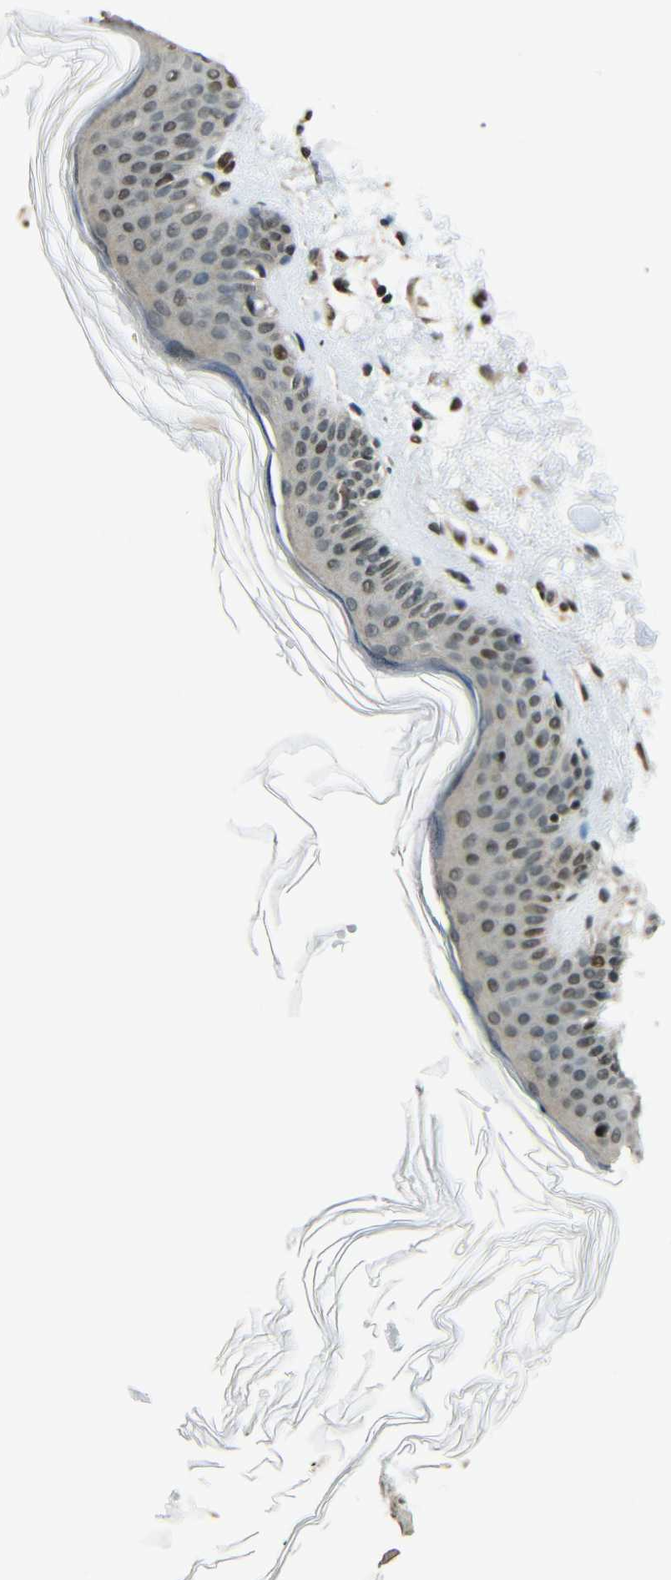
{"staining": {"intensity": "moderate", "quantity": ">75%", "location": "nuclear"}, "tissue": "skin", "cell_type": "Fibroblasts", "image_type": "normal", "snomed": [{"axis": "morphology", "description": "Normal tissue, NOS"}, {"axis": "topography", "description": "Skin"}], "caption": "Protein expression analysis of unremarkable skin shows moderate nuclear staining in about >75% of fibroblasts.", "gene": "PSIP1", "patient": {"sex": "female", "age": 56}}